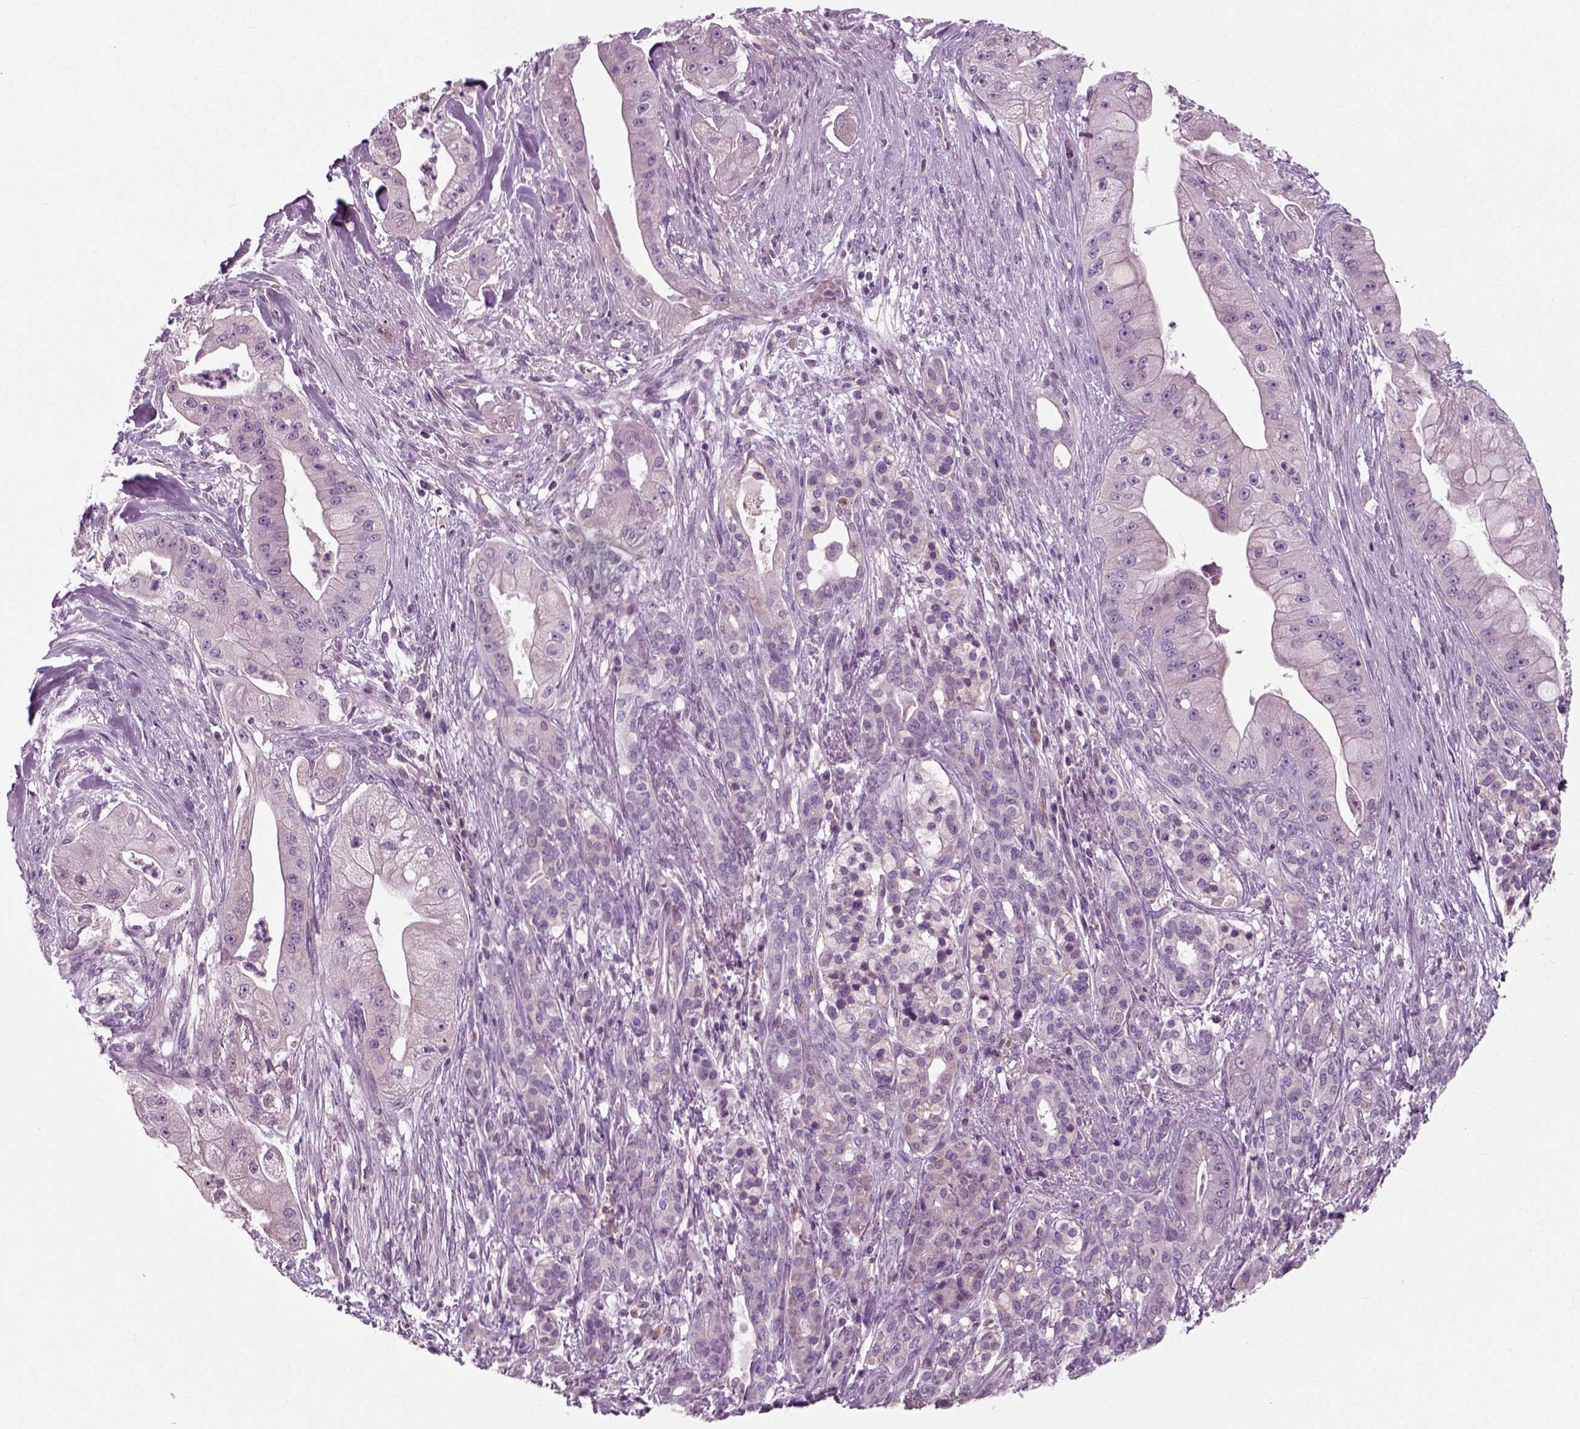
{"staining": {"intensity": "negative", "quantity": "none", "location": "none"}, "tissue": "pancreatic cancer", "cell_type": "Tumor cells", "image_type": "cancer", "snomed": [{"axis": "morphology", "description": "Normal tissue, NOS"}, {"axis": "morphology", "description": "Inflammation, NOS"}, {"axis": "morphology", "description": "Adenocarcinoma, NOS"}, {"axis": "topography", "description": "Pancreas"}], "caption": "This is an IHC micrograph of adenocarcinoma (pancreatic). There is no expression in tumor cells.", "gene": "RND2", "patient": {"sex": "male", "age": 57}}